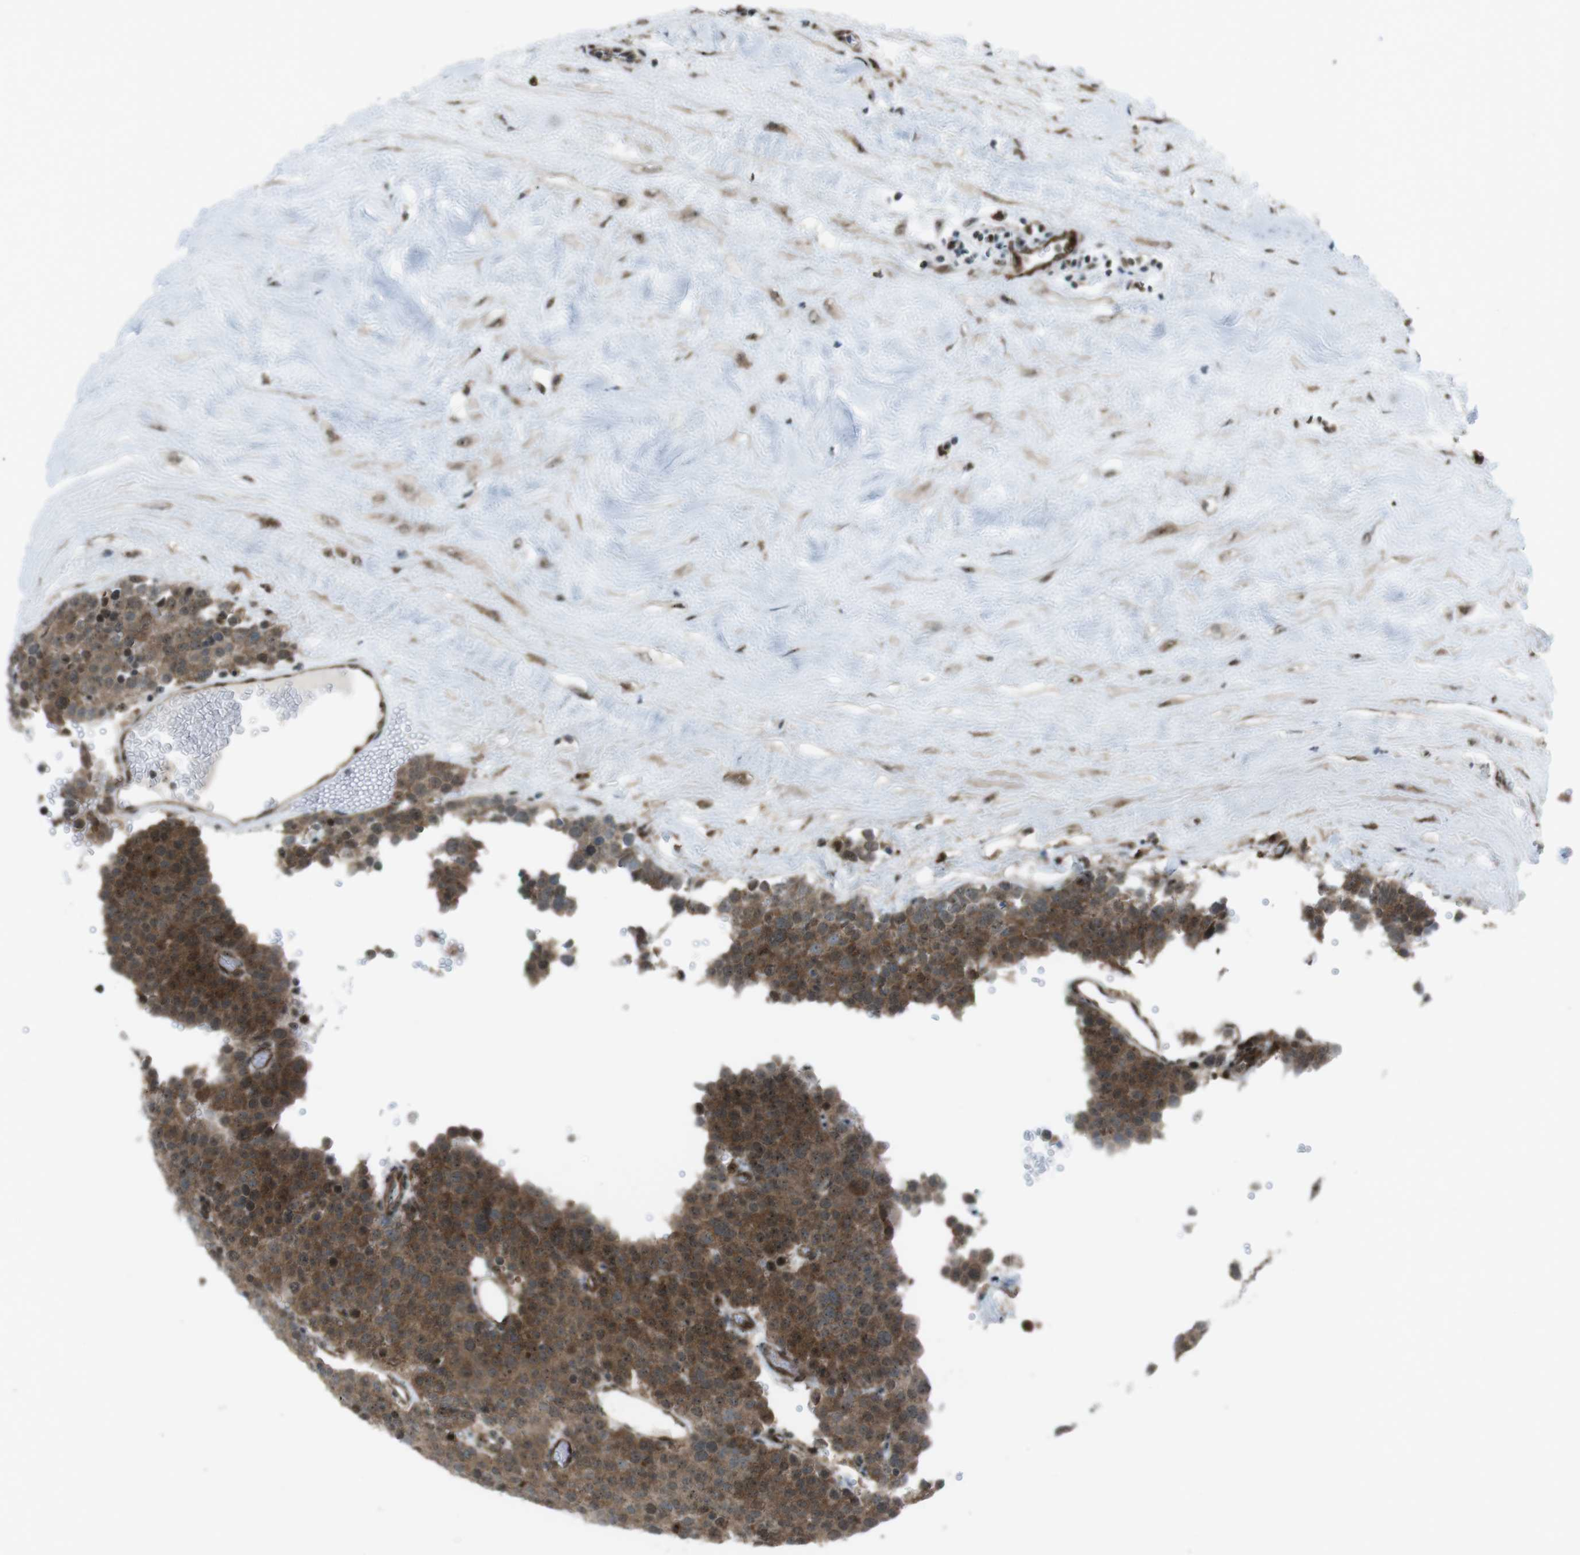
{"staining": {"intensity": "moderate", "quantity": ">75%", "location": "cytoplasmic/membranous"}, "tissue": "testis cancer", "cell_type": "Tumor cells", "image_type": "cancer", "snomed": [{"axis": "morphology", "description": "Normal tissue, NOS"}, {"axis": "morphology", "description": "Seminoma, NOS"}, {"axis": "topography", "description": "Testis"}], "caption": "Approximately >75% of tumor cells in testis cancer reveal moderate cytoplasmic/membranous protein positivity as visualized by brown immunohistochemical staining.", "gene": "CSNK1D", "patient": {"sex": "male", "age": 71}}